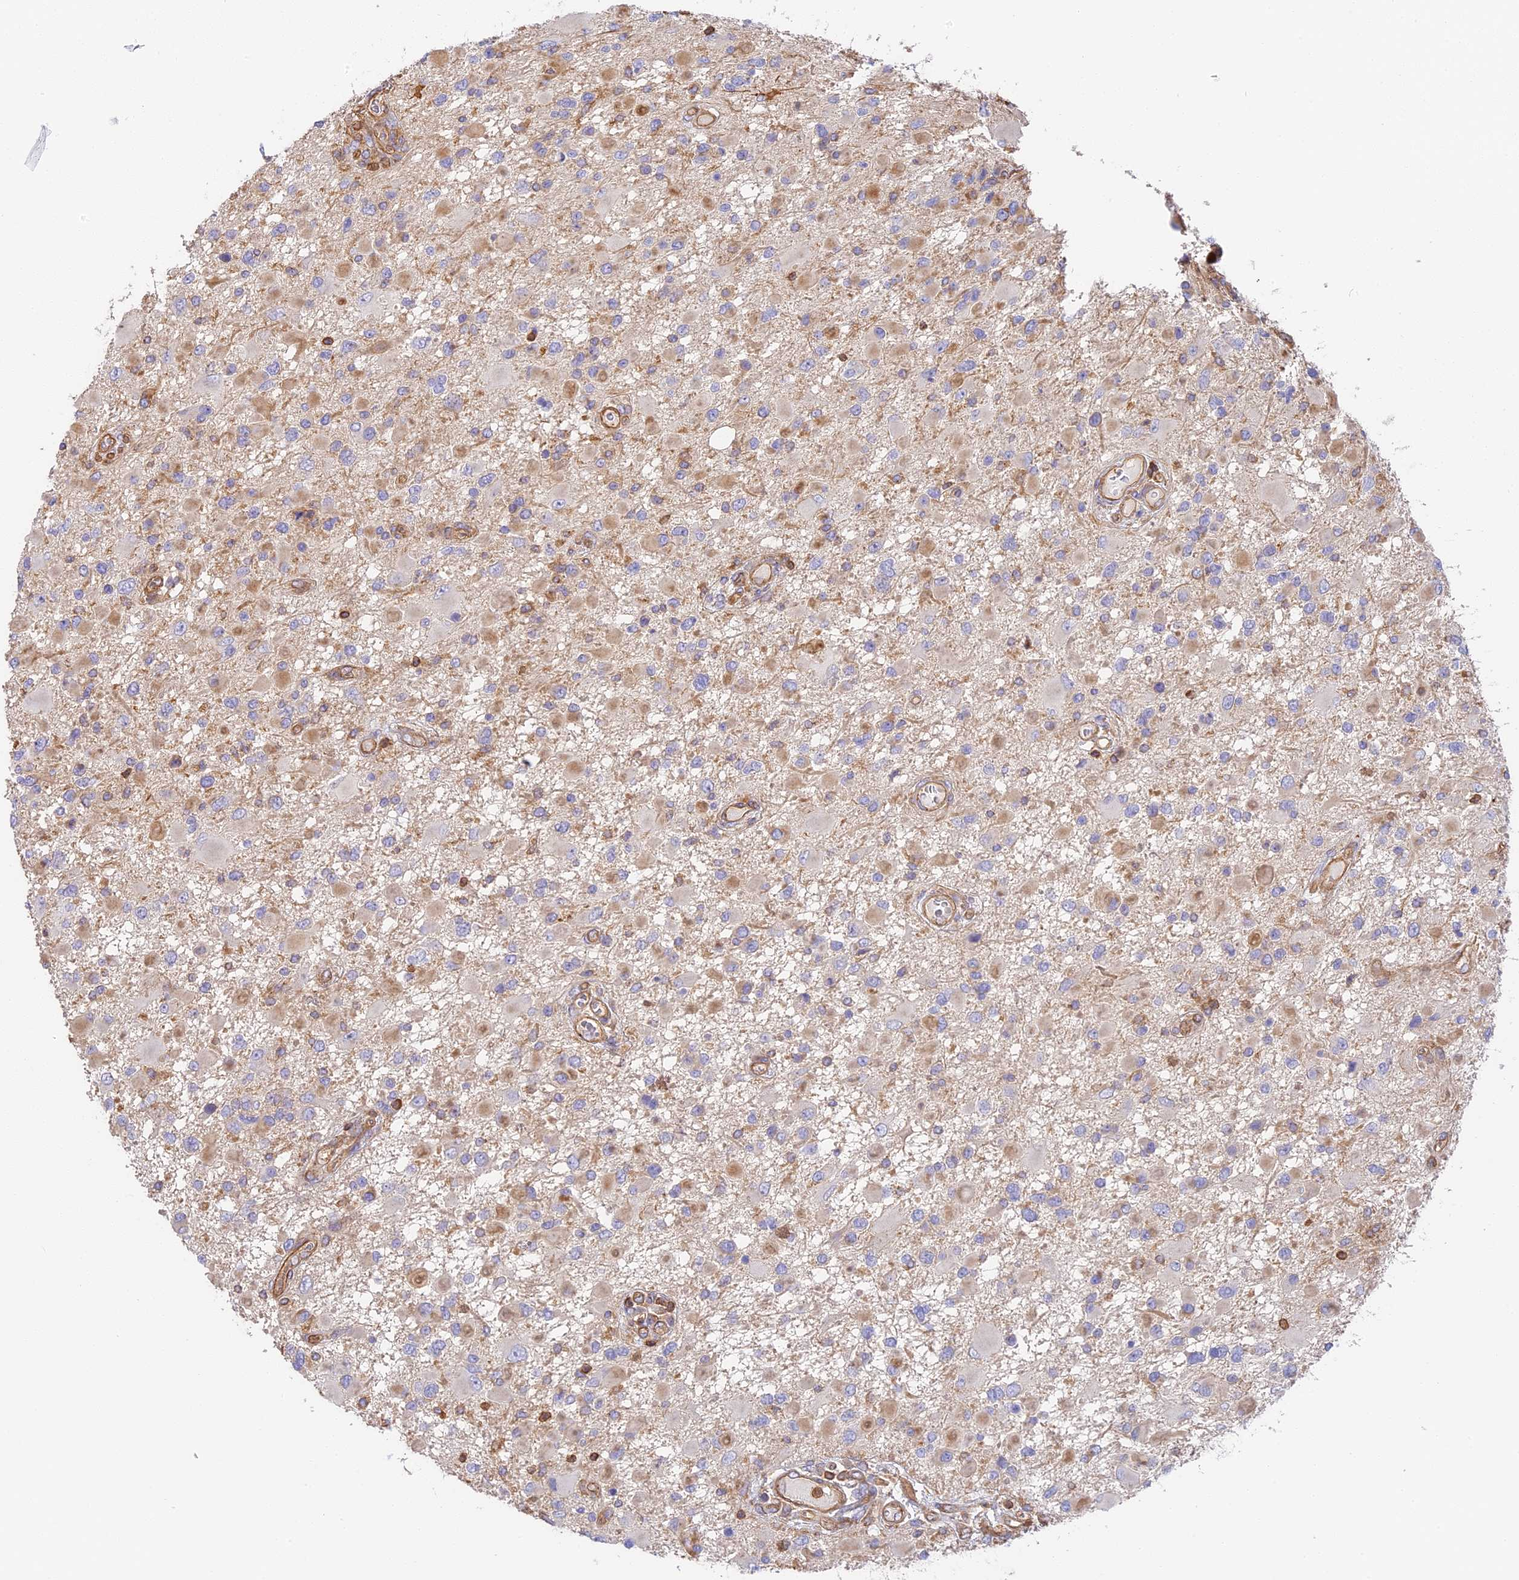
{"staining": {"intensity": "negative", "quantity": "none", "location": "none"}, "tissue": "glioma", "cell_type": "Tumor cells", "image_type": "cancer", "snomed": [{"axis": "morphology", "description": "Glioma, malignant, High grade"}, {"axis": "topography", "description": "Brain"}], "caption": "High power microscopy histopathology image of an immunohistochemistry image of glioma, revealing no significant staining in tumor cells.", "gene": "VPS18", "patient": {"sex": "male", "age": 53}}